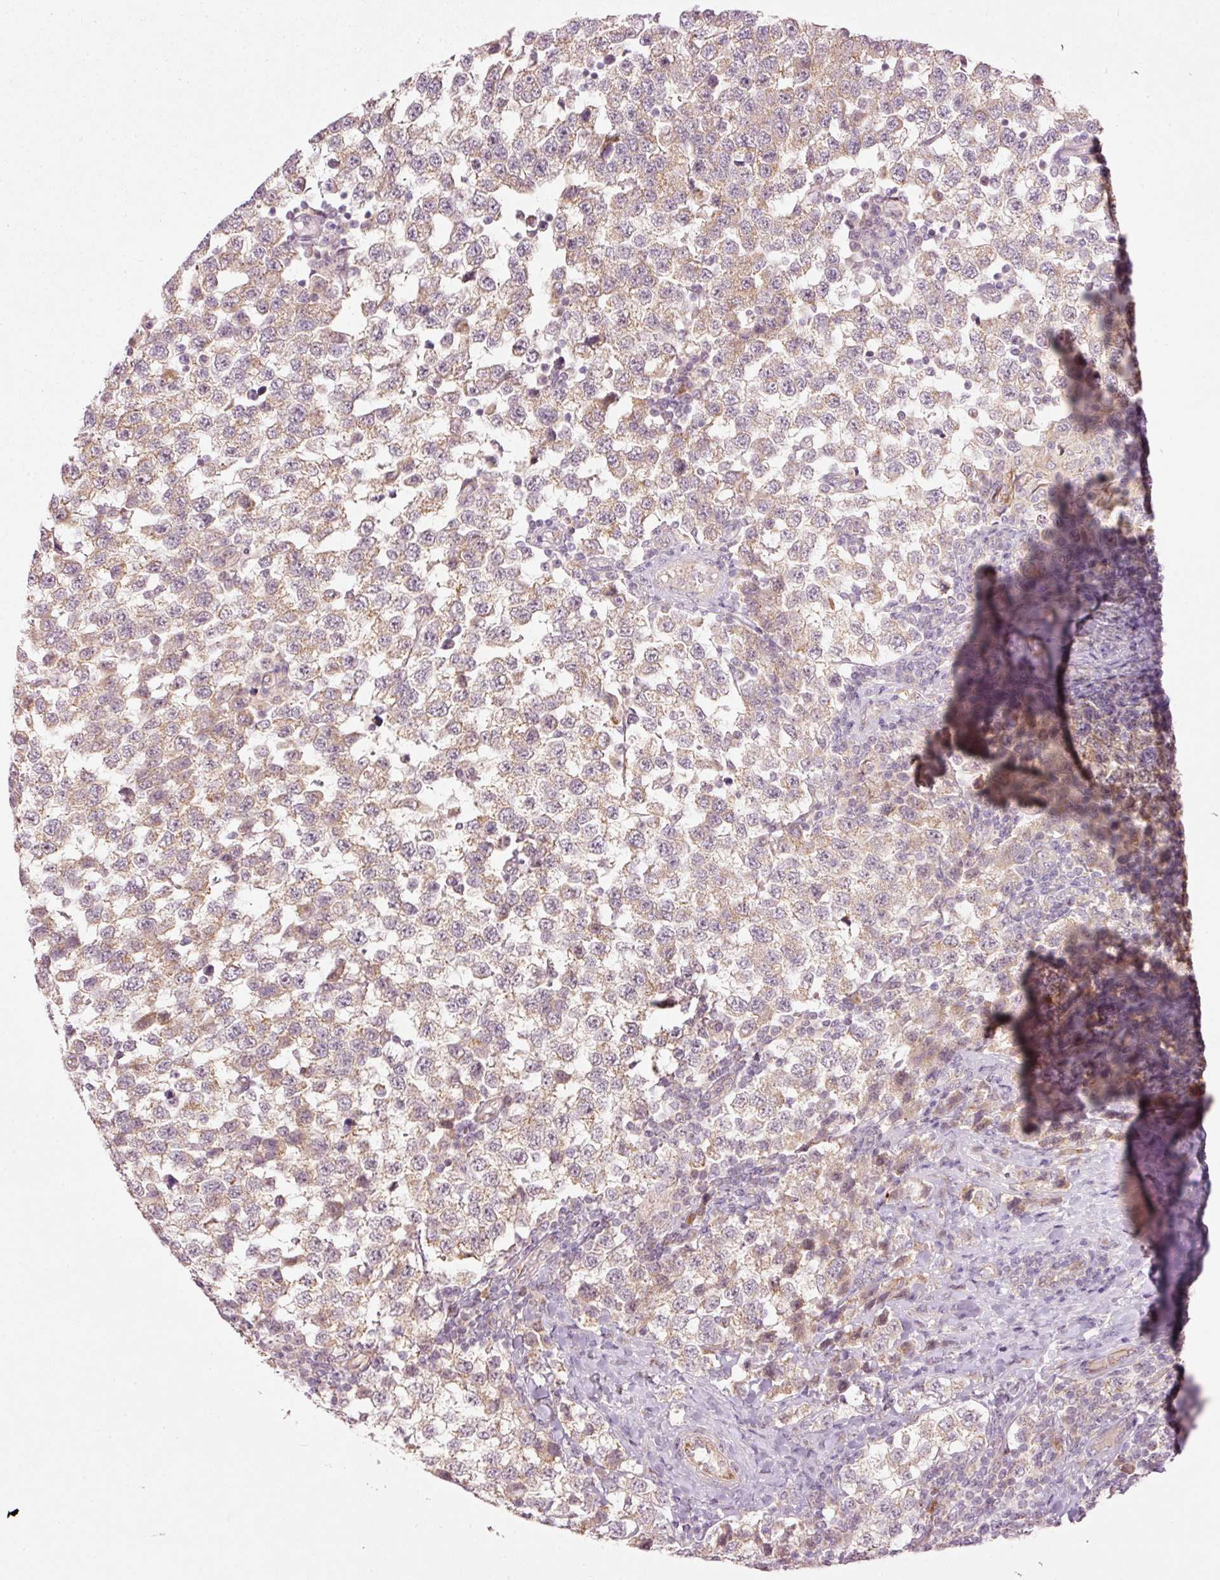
{"staining": {"intensity": "weak", "quantity": ">75%", "location": "cytoplasmic/membranous"}, "tissue": "testis cancer", "cell_type": "Tumor cells", "image_type": "cancer", "snomed": [{"axis": "morphology", "description": "Seminoma, NOS"}, {"axis": "topography", "description": "Testis"}], "caption": "Testis seminoma stained with a protein marker demonstrates weak staining in tumor cells.", "gene": "CDC20B", "patient": {"sex": "male", "age": 34}}